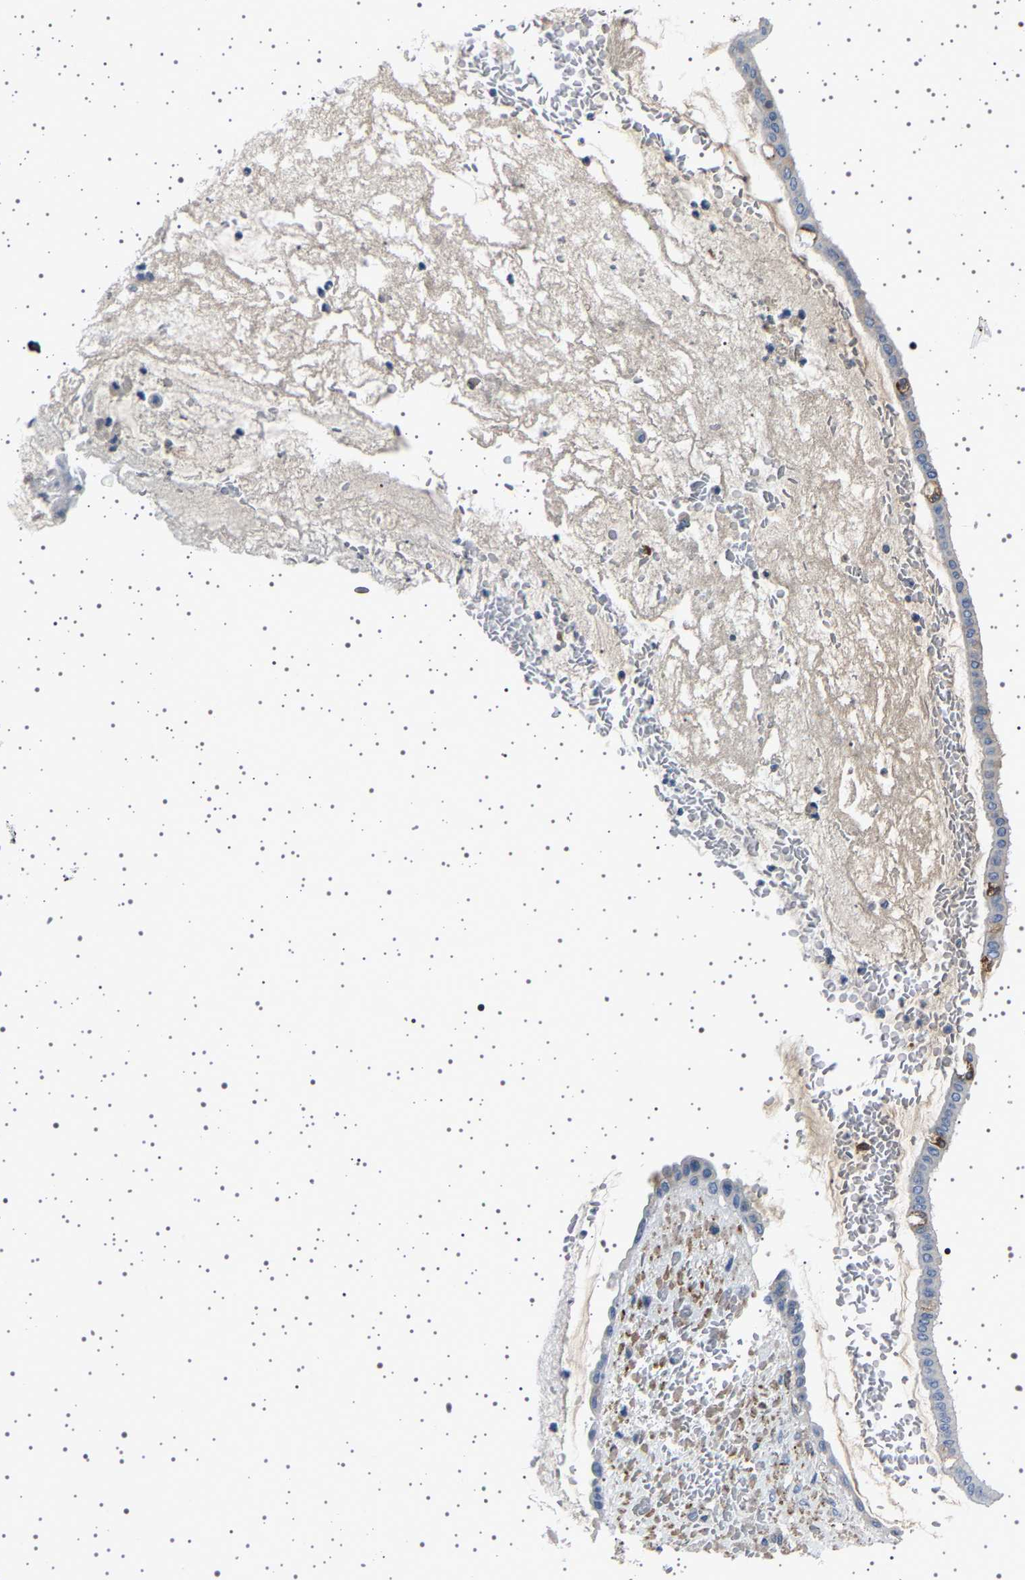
{"staining": {"intensity": "moderate", "quantity": "<25%", "location": "cytoplasmic/membranous"}, "tissue": "ovarian cancer", "cell_type": "Tumor cells", "image_type": "cancer", "snomed": [{"axis": "morphology", "description": "Cystadenocarcinoma, mucinous, NOS"}, {"axis": "topography", "description": "Ovary"}], "caption": "Tumor cells display low levels of moderate cytoplasmic/membranous staining in about <25% of cells in ovarian cancer (mucinous cystadenocarcinoma).", "gene": "FTCD", "patient": {"sex": "female", "age": 73}}